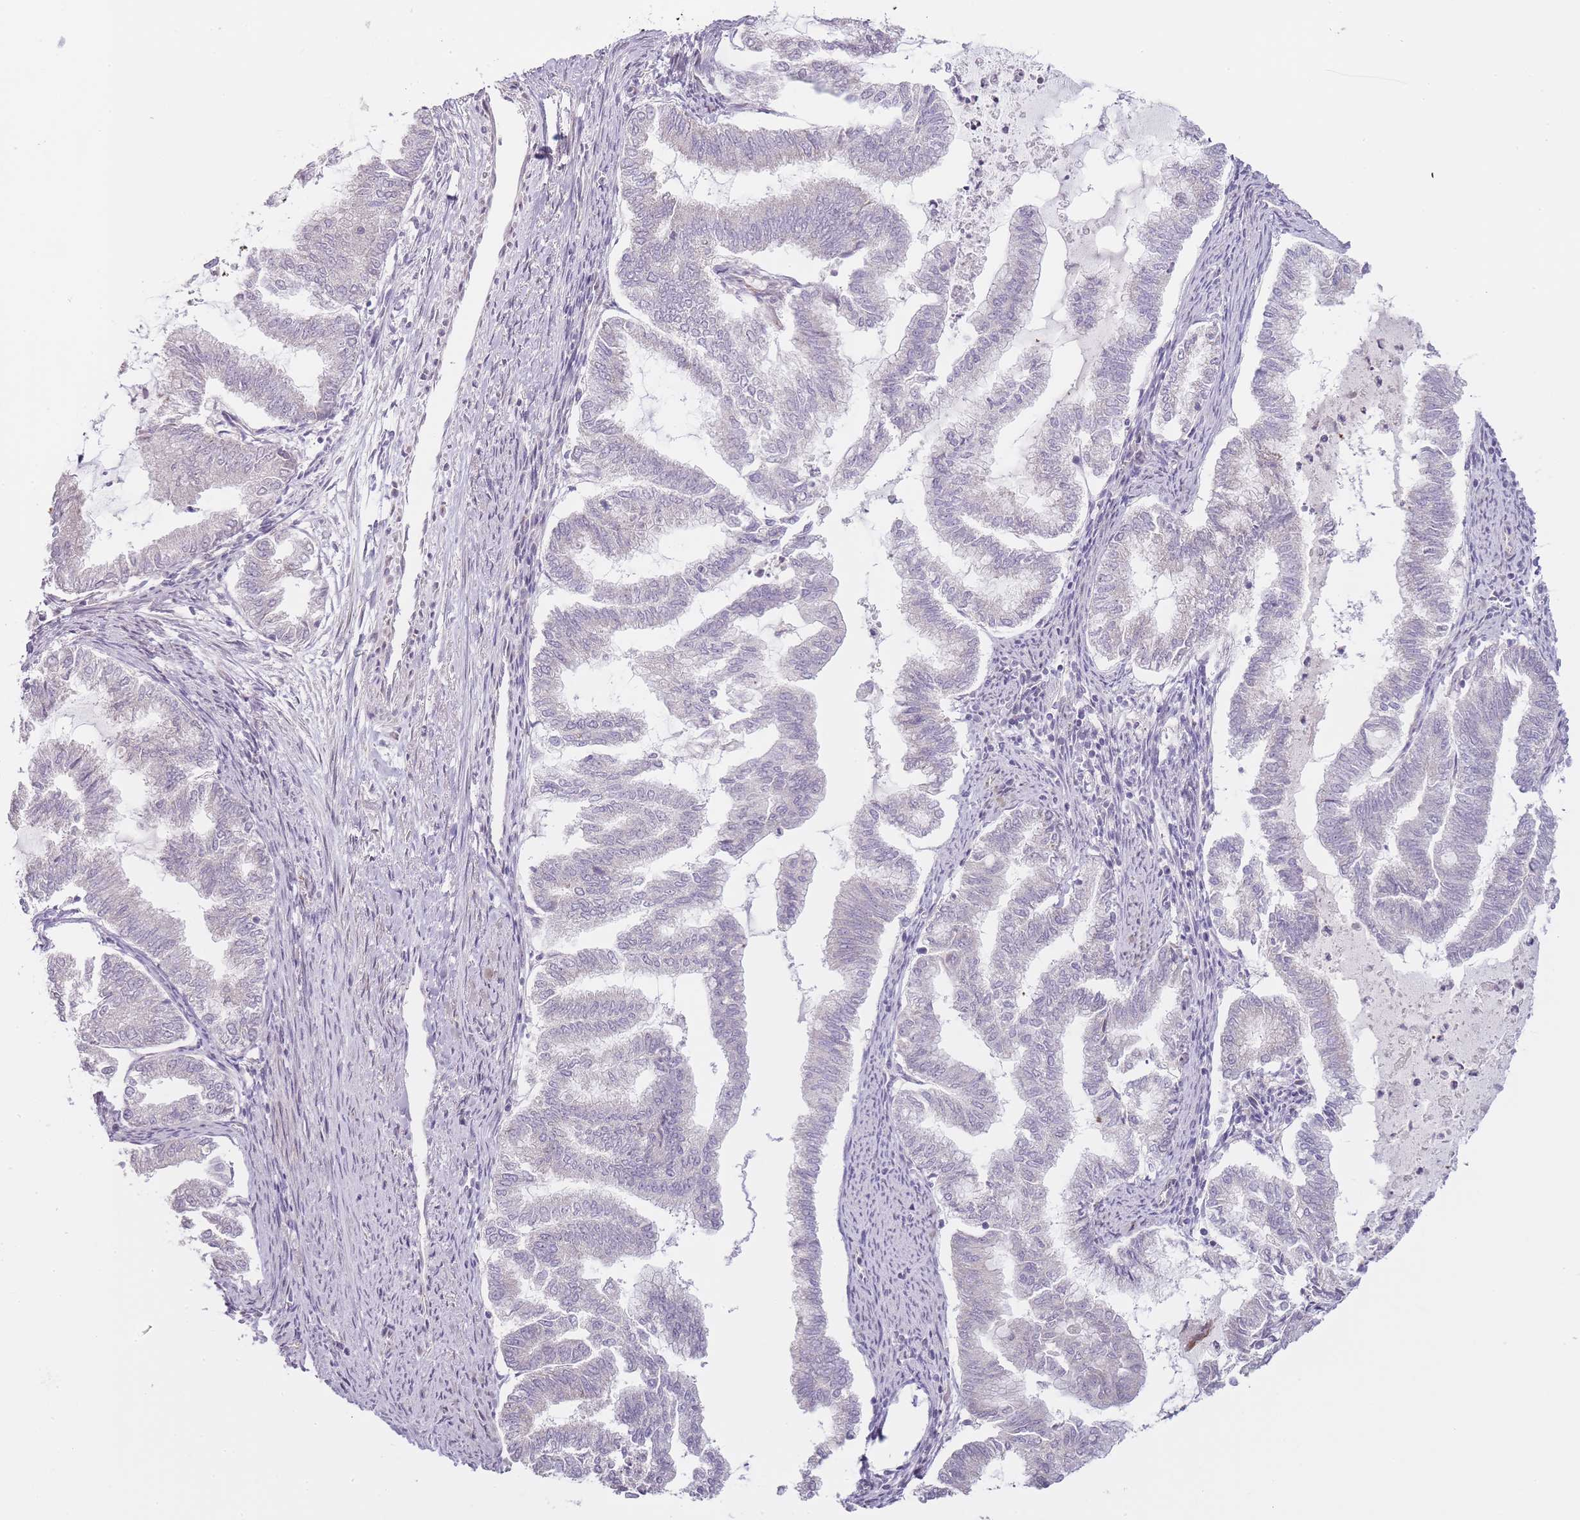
{"staining": {"intensity": "negative", "quantity": "none", "location": "none"}, "tissue": "endometrial cancer", "cell_type": "Tumor cells", "image_type": "cancer", "snomed": [{"axis": "morphology", "description": "Adenocarcinoma, NOS"}, {"axis": "topography", "description": "Endometrium"}], "caption": "Tumor cells are negative for protein expression in human endometrial adenocarcinoma.", "gene": "OGG1", "patient": {"sex": "female", "age": 79}}